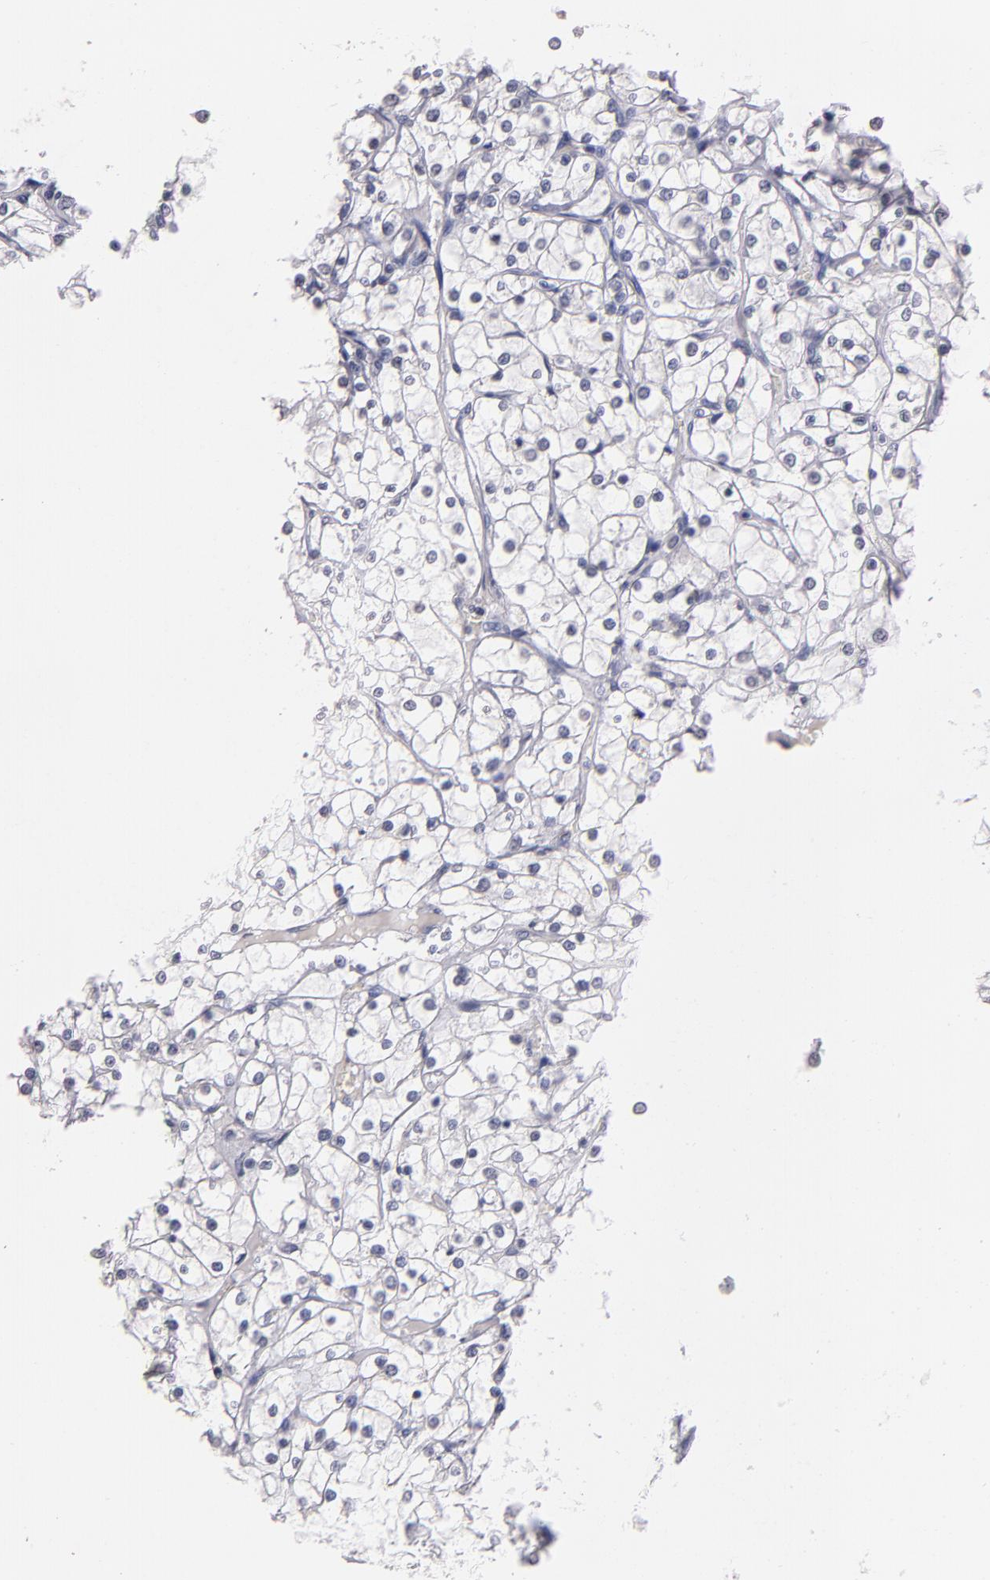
{"staining": {"intensity": "negative", "quantity": "none", "location": "none"}, "tissue": "renal cancer", "cell_type": "Tumor cells", "image_type": "cancer", "snomed": [{"axis": "morphology", "description": "Adenocarcinoma, NOS"}, {"axis": "topography", "description": "Kidney"}], "caption": "DAB (3,3'-diaminobenzidine) immunohistochemical staining of human adenocarcinoma (renal) exhibits no significant staining in tumor cells.", "gene": "SOX10", "patient": {"sex": "female", "age": 73}}